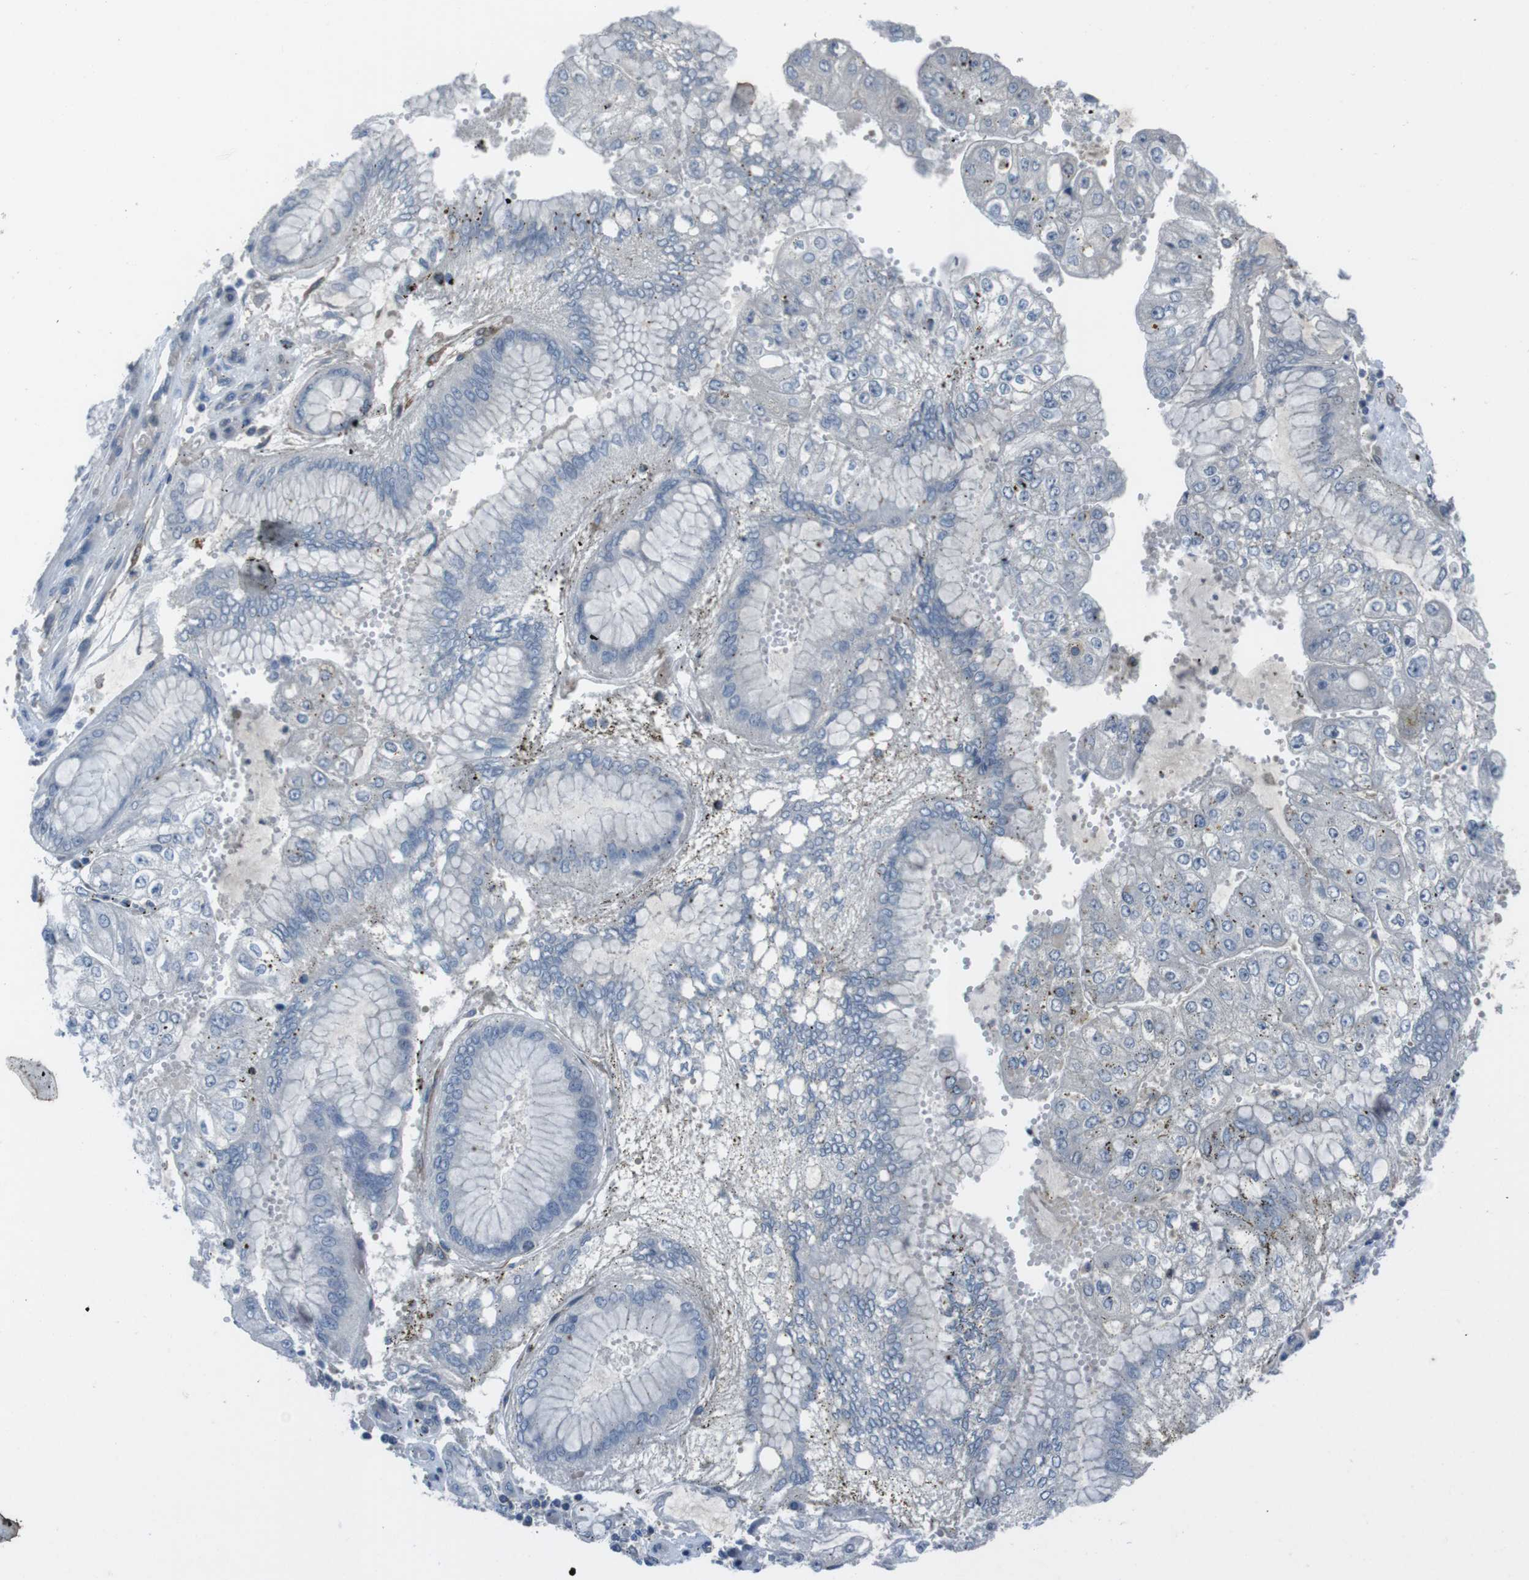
{"staining": {"intensity": "negative", "quantity": "none", "location": "none"}, "tissue": "stomach cancer", "cell_type": "Tumor cells", "image_type": "cancer", "snomed": [{"axis": "morphology", "description": "Adenocarcinoma, NOS"}, {"axis": "topography", "description": "Stomach"}], "caption": "Immunohistochemistry (IHC) of human stomach cancer reveals no staining in tumor cells.", "gene": "ANK2", "patient": {"sex": "male", "age": 76}}